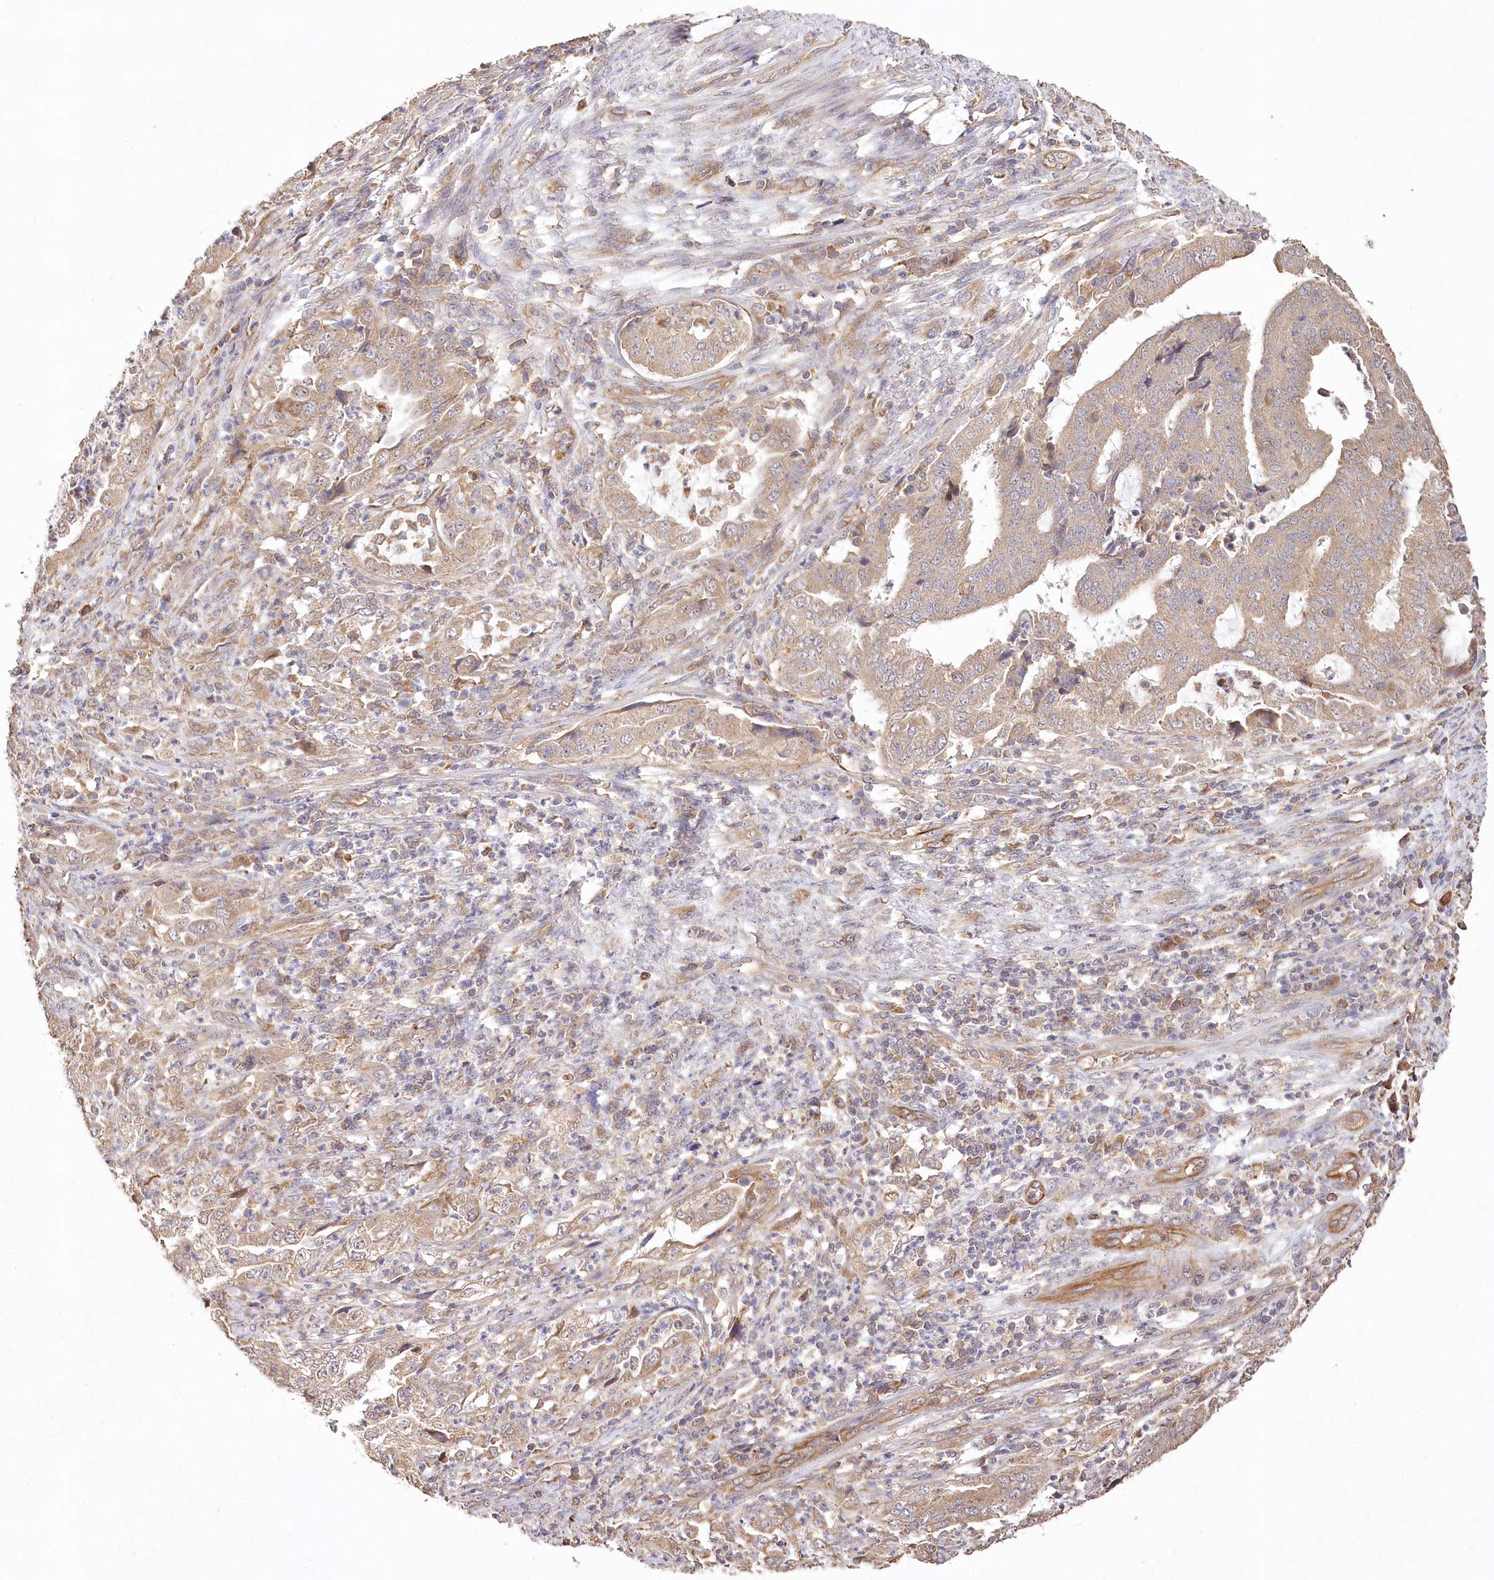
{"staining": {"intensity": "weak", "quantity": ">75%", "location": "cytoplasmic/membranous"}, "tissue": "endometrial cancer", "cell_type": "Tumor cells", "image_type": "cancer", "snomed": [{"axis": "morphology", "description": "Adenocarcinoma, NOS"}, {"axis": "topography", "description": "Endometrium"}], "caption": "Brown immunohistochemical staining in endometrial cancer exhibits weak cytoplasmic/membranous positivity in approximately >75% of tumor cells.", "gene": "DMXL1", "patient": {"sex": "female", "age": 51}}